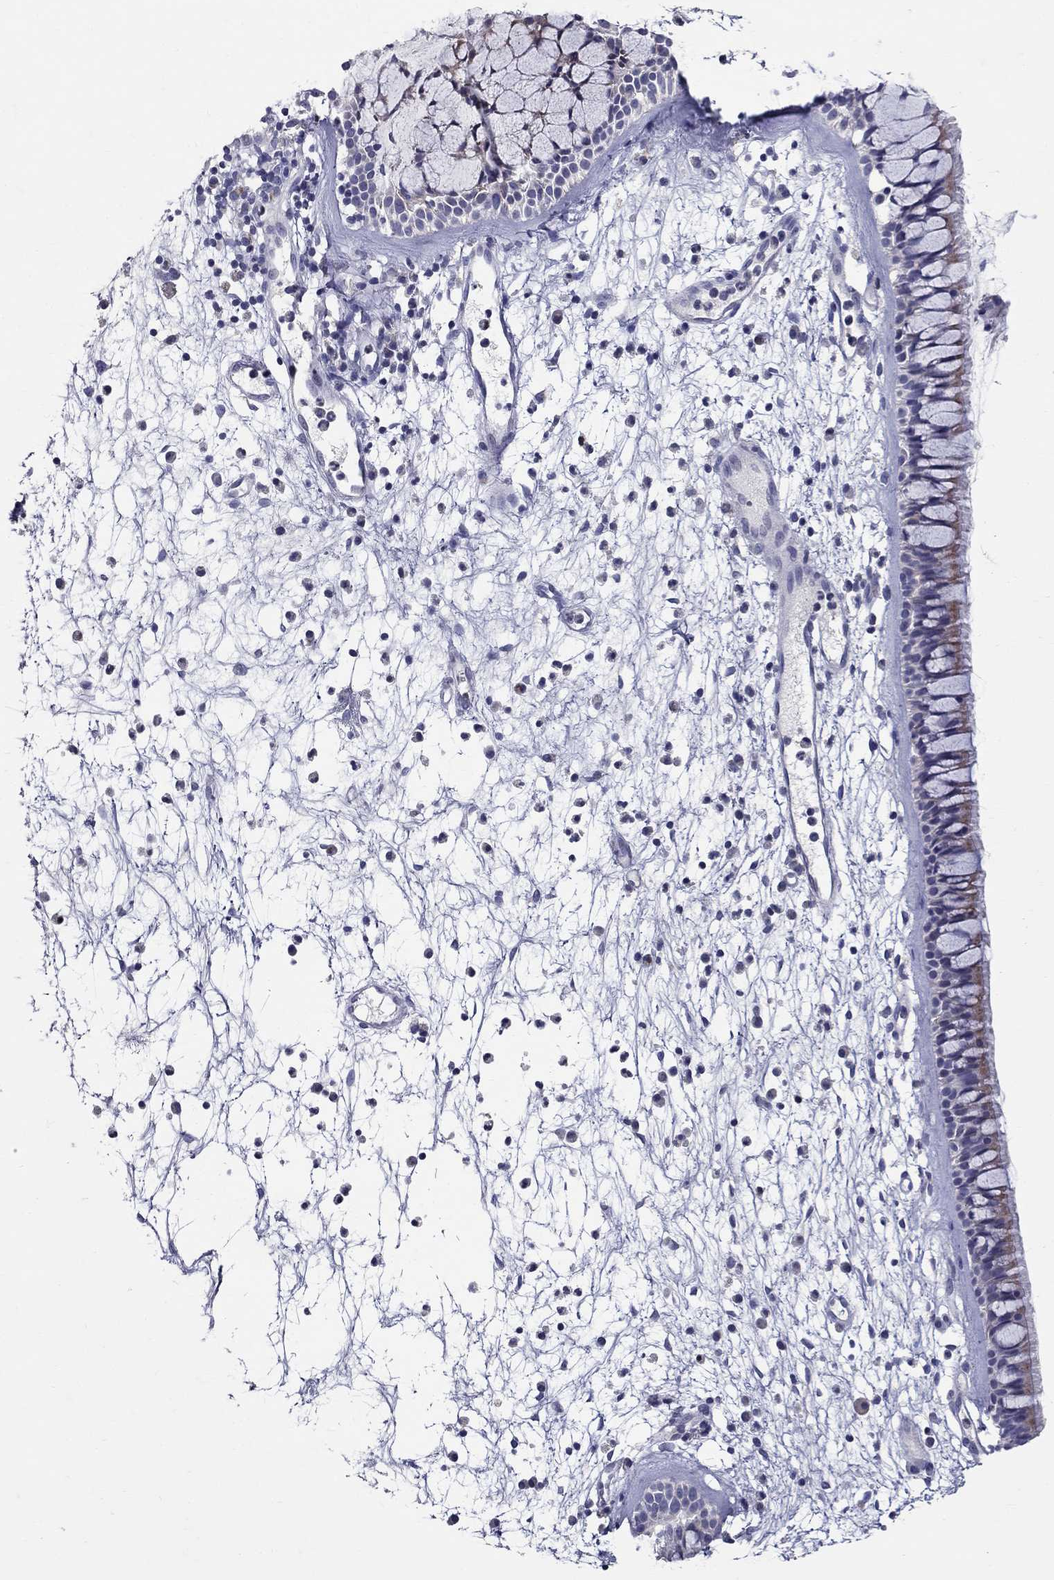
{"staining": {"intensity": "strong", "quantity": "25%-75%", "location": "cytoplasmic/membranous"}, "tissue": "nasopharynx", "cell_type": "Respiratory epithelial cells", "image_type": "normal", "snomed": [{"axis": "morphology", "description": "Normal tissue, NOS"}, {"axis": "topography", "description": "Nasopharynx"}], "caption": "About 25%-75% of respiratory epithelial cells in benign nasopharynx exhibit strong cytoplasmic/membranous protein expression as visualized by brown immunohistochemical staining.", "gene": "HMX2", "patient": {"sex": "male", "age": 77}}